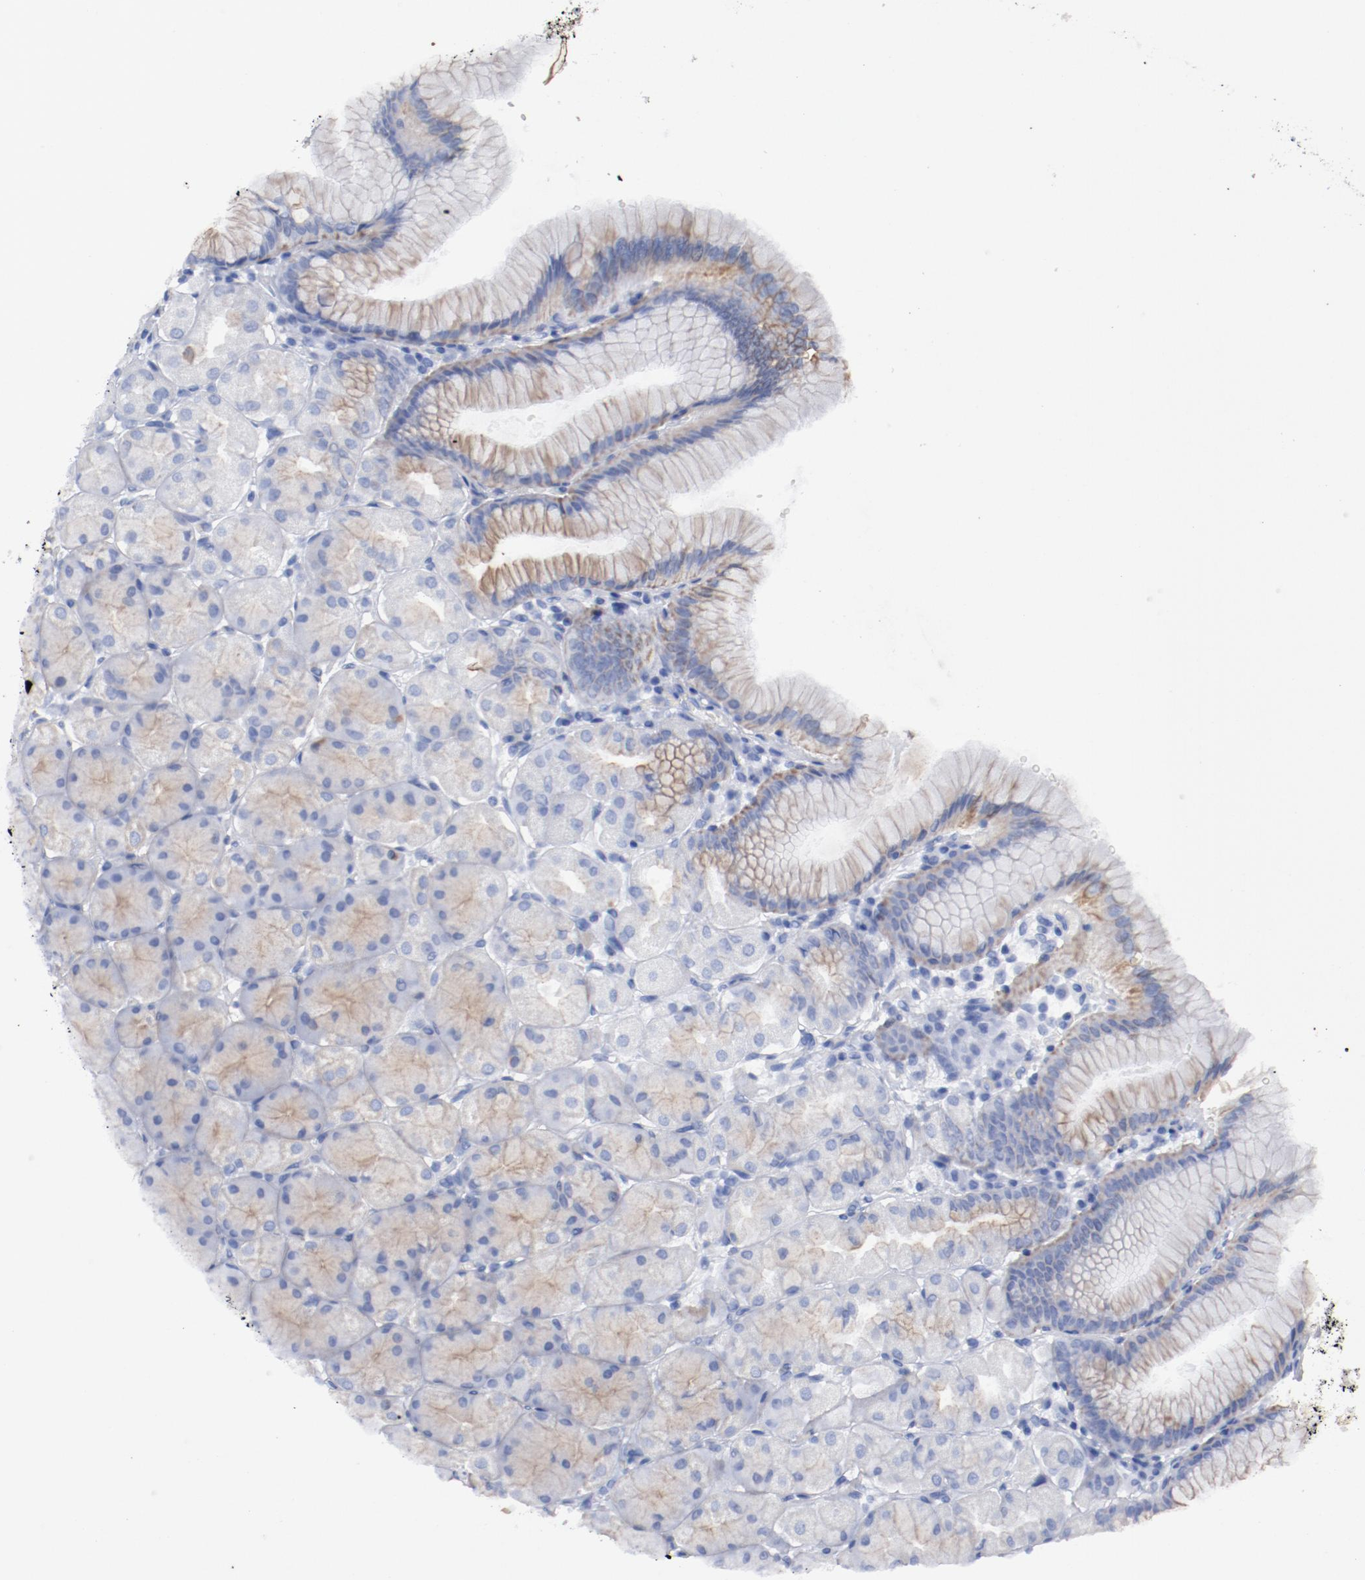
{"staining": {"intensity": "moderate", "quantity": "25%-75%", "location": "cytoplasmic/membranous"}, "tissue": "stomach", "cell_type": "Glandular cells", "image_type": "normal", "snomed": [{"axis": "morphology", "description": "Normal tissue, NOS"}, {"axis": "topography", "description": "Stomach, upper"}], "caption": "Benign stomach demonstrates moderate cytoplasmic/membranous positivity in about 25%-75% of glandular cells, visualized by immunohistochemistry. Ihc stains the protein in brown and the nuclei are stained blue.", "gene": "TSPAN6", "patient": {"sex": "female", "age": 56}}